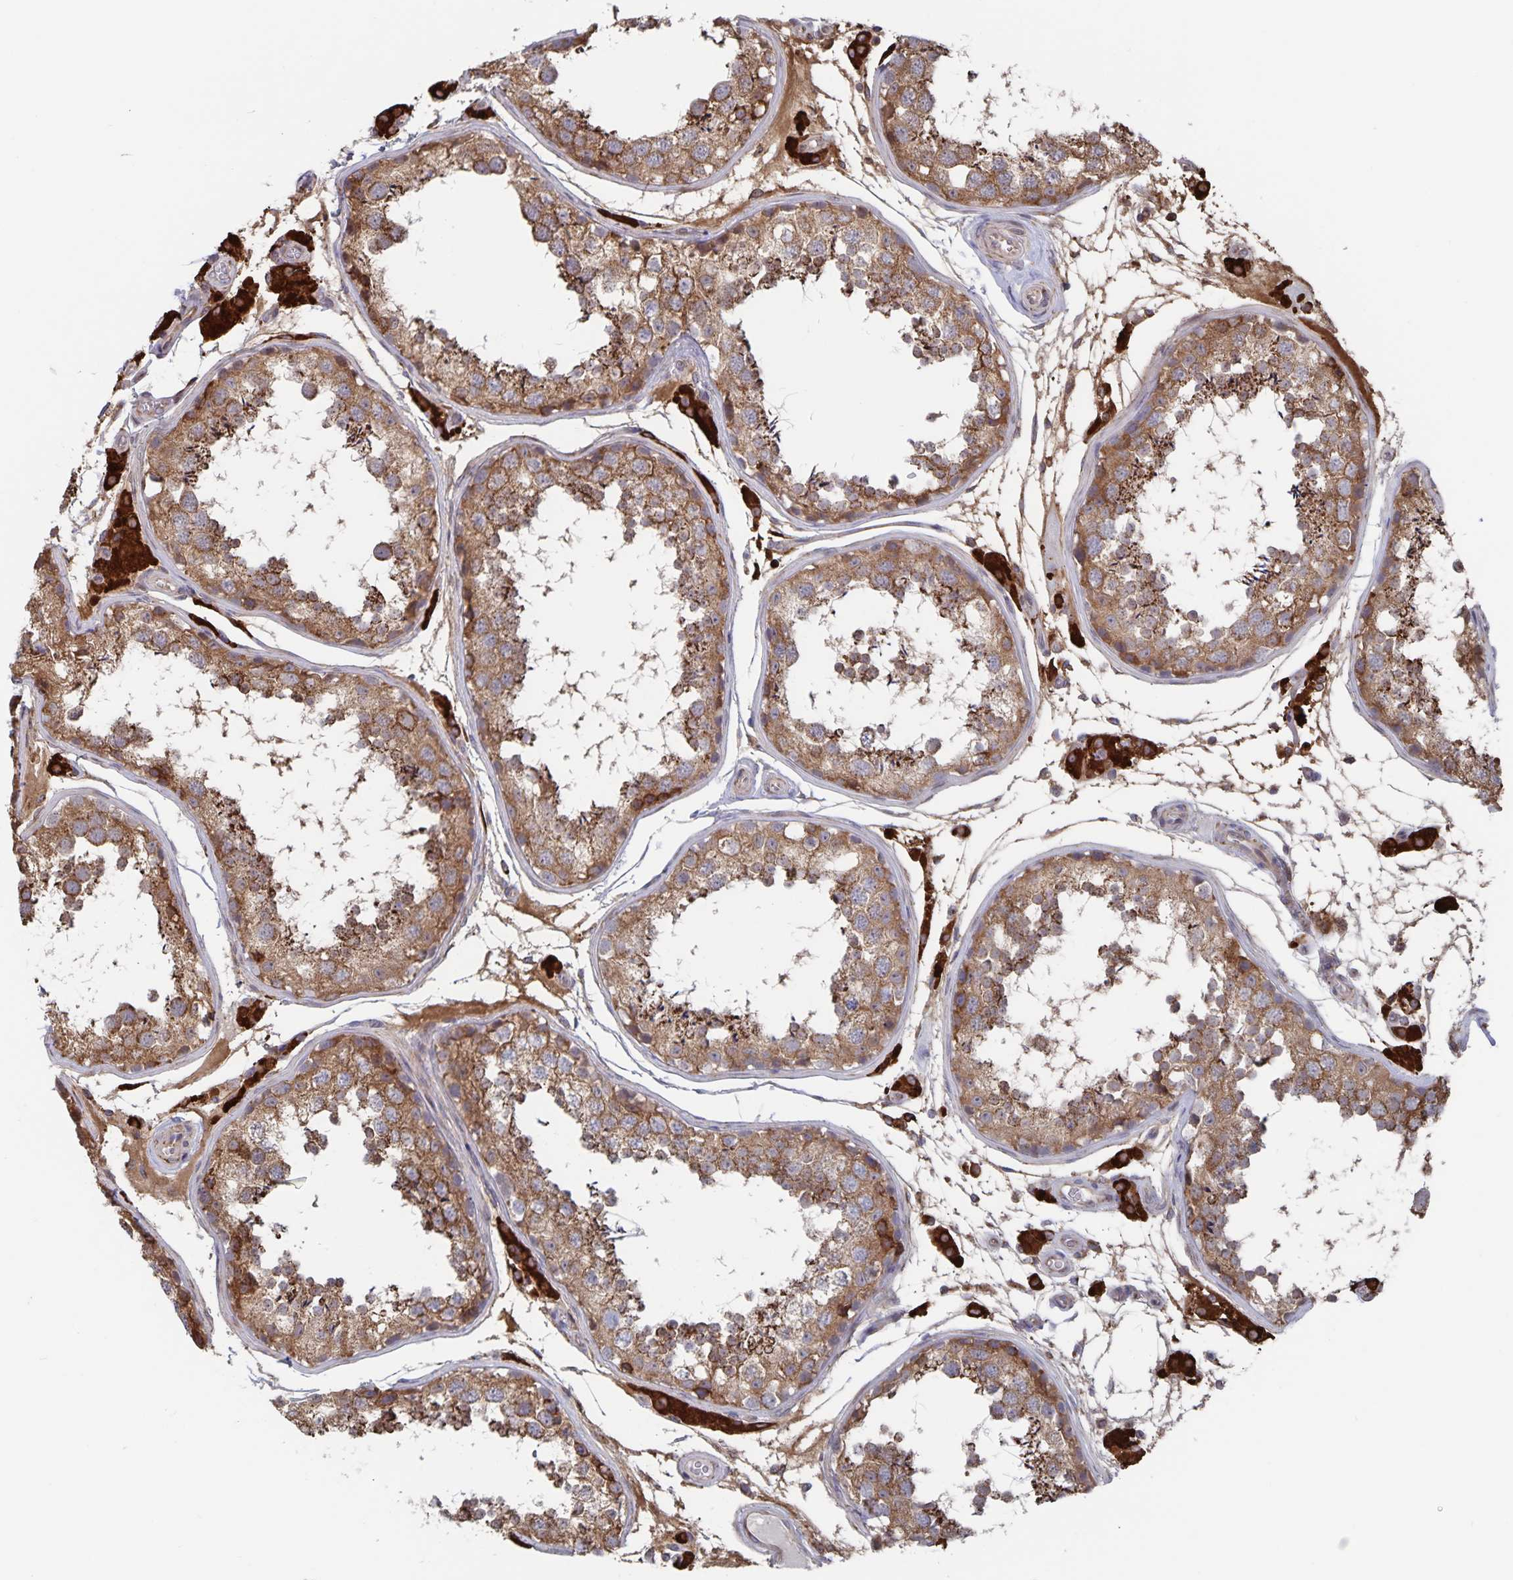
{"staining": {"intensity": "moderate", "quantity": ">75%", "location": "cytoplasmic/membranous"}, "tissue": "testis", "cell_type": "Cells in seminiferous ducts", "image_type": "normal", "snomed": [{"axis": "morphology", "description": "Normal tissue, NOS"}, {"axis": "topography", "description": "Testis"}], "caption": "Immunohistochemical staining of unremarkable human testis demonstrates moderate cytoplasmic/membranous protein staining in approximately >75% of cells in seminiferous ducts.", "gene": "ACACA", "patient": {"sex": "male", "age": 29}}